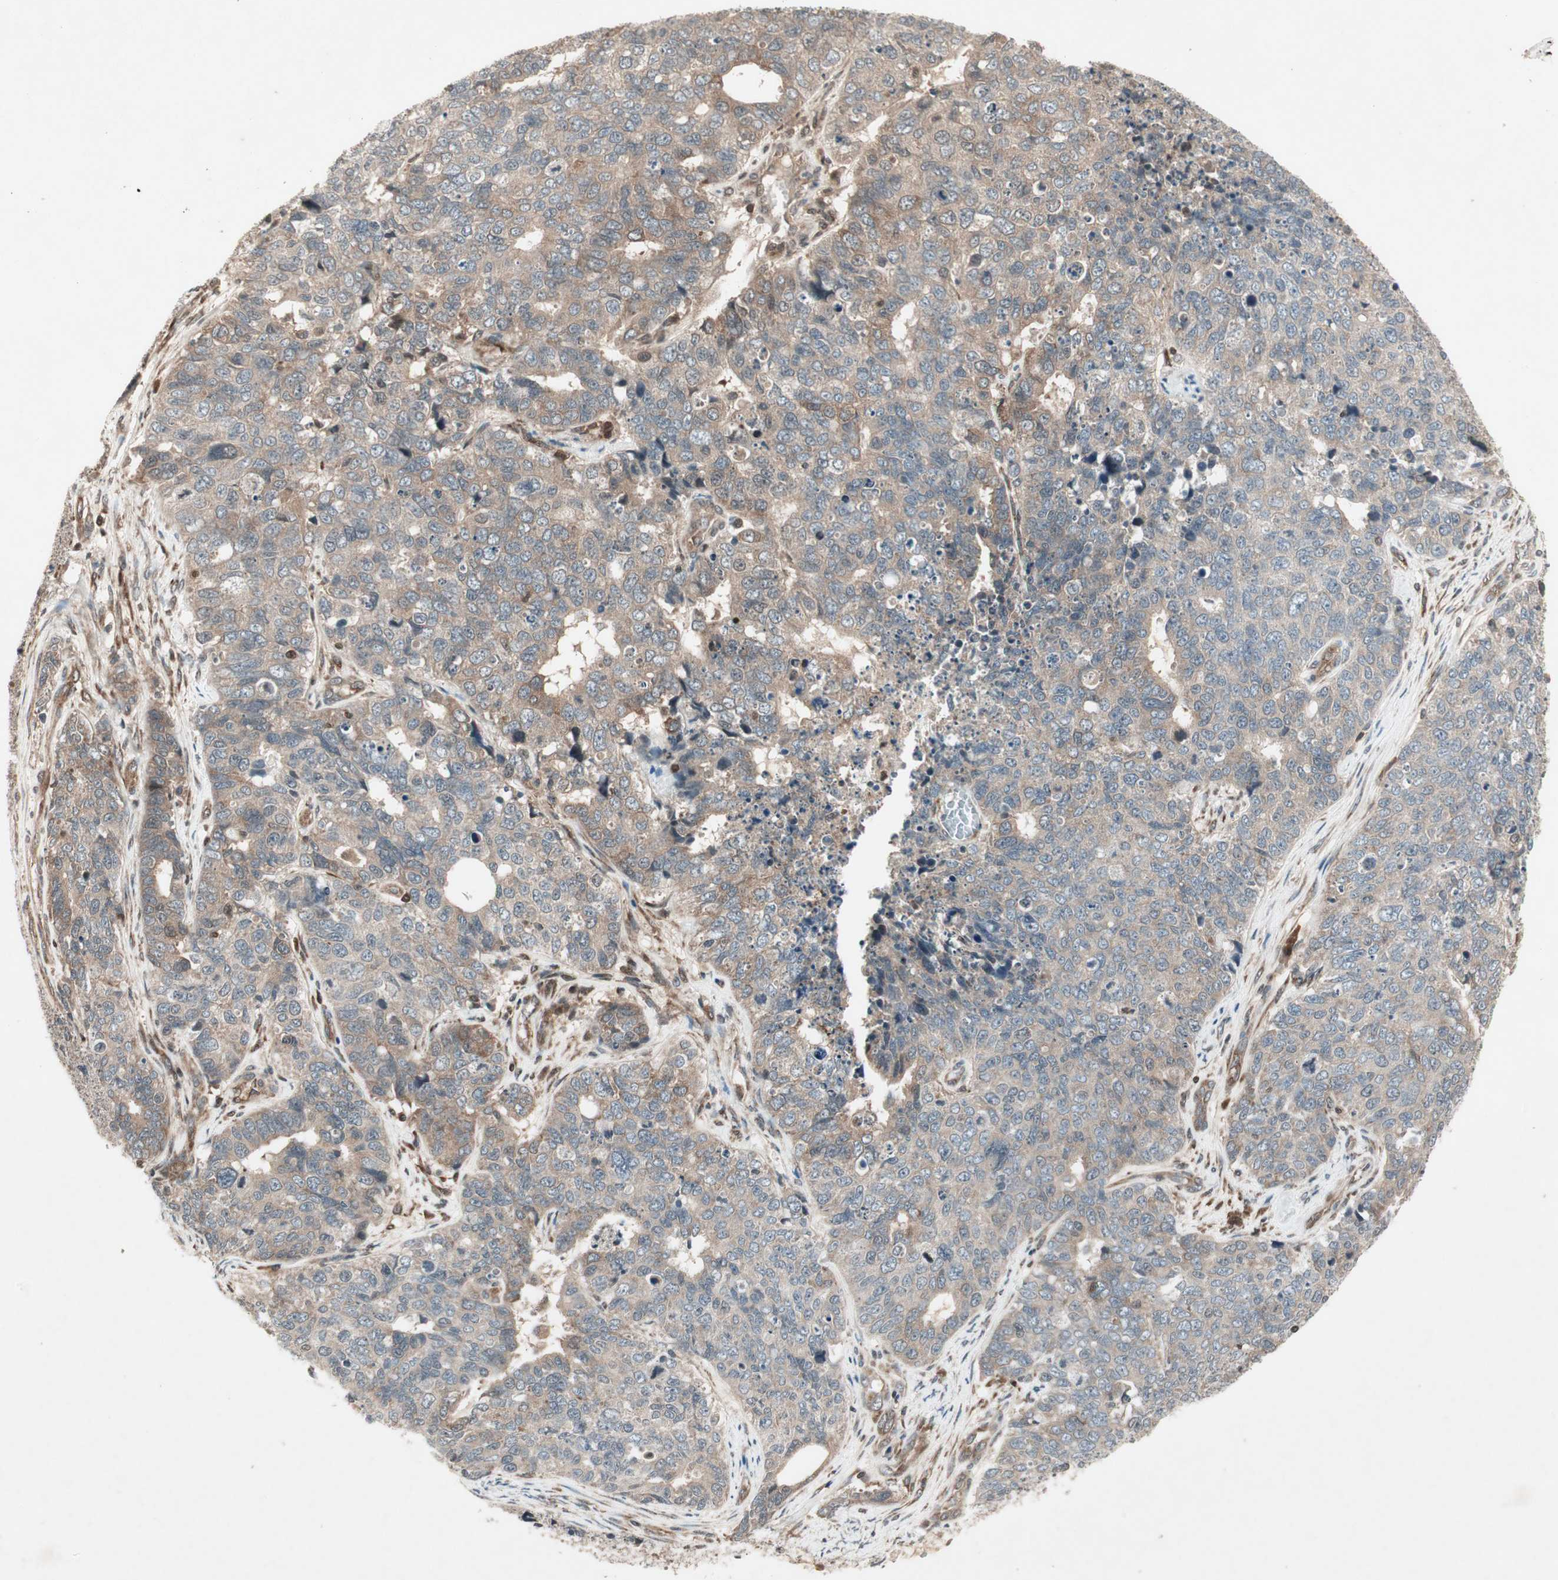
{"staining": {"intensity": "weak", "quantity": "<25%", "location": "cytoplasmic/membranous"}, "tissue": "cervical cancer", "cell_type": "Tumor cells", "image_type": "cancer", "snomed": [{"axis": "morphology", "description": "Squamous cell carcinoma, NOS"}, {"axis": "topography", "description": "Cervix"}], "caption": "This is an IHC photomicrograph of cervical cancer (squamous cell carcinoma). There is no expression in tumor cells.", "gene": "IRS1", "patient": {"sex": "female", "age": 63}}